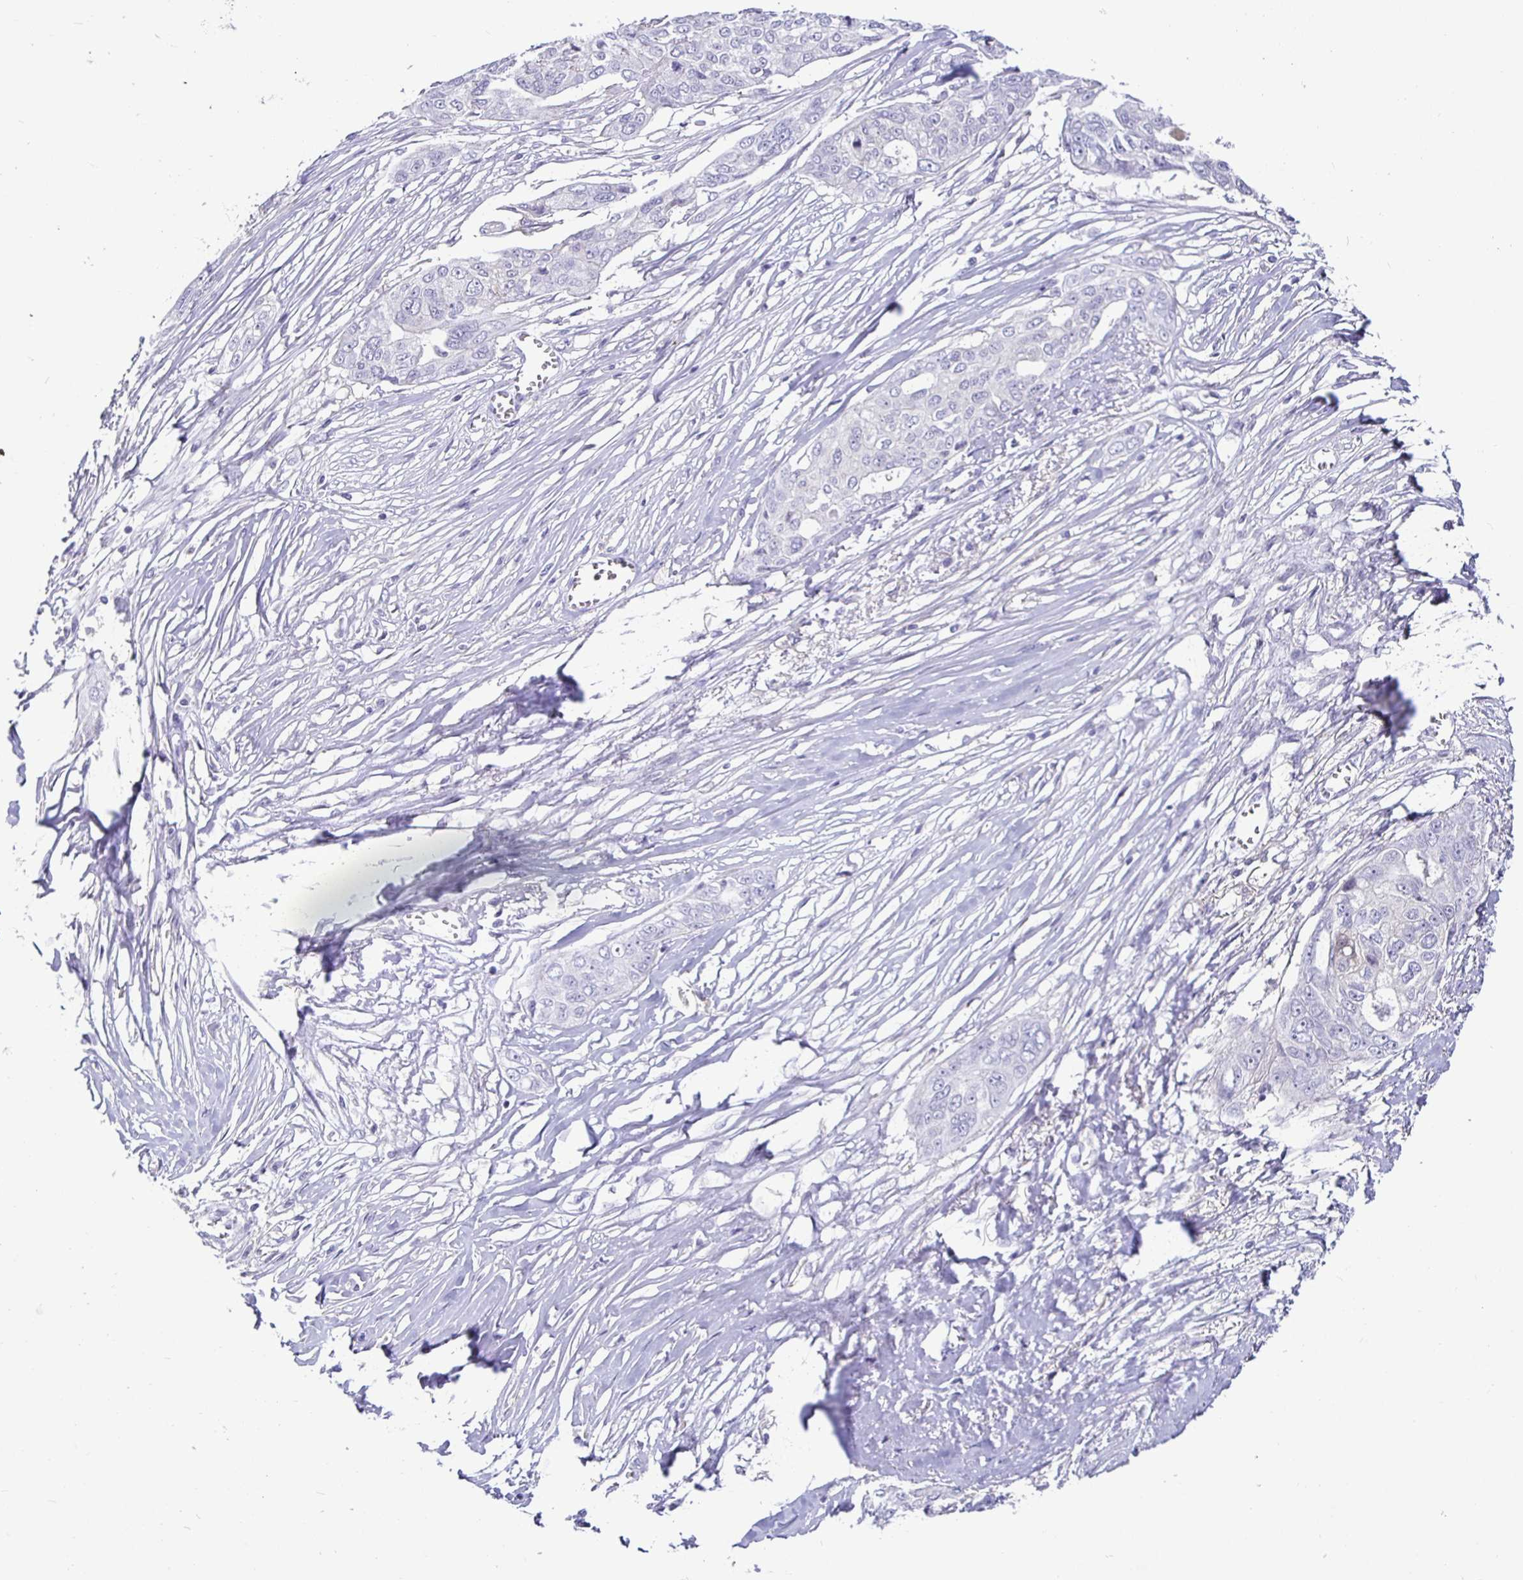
{"staining": {"intensity": "negative", "quantity": "none", "location": "none"}, "tissue": "ovarian cancer", "cell_type": "Tumor cells", "image_type": "cancer", "snomed": [{"axis": "morphology", "description": "Carcinoma, endometroid"}, {"axis": "topography", "description": "Ovary"}], "caption": "Immunohistochemistry image of neoplastic tissue: human endometroid carcinoma (ovarian) stained with DAB (3,3'-diaminobenzidine) displays no significant protein expression in tumor cells.", "gene": "SIRPA", "patient": {"sex": "female", "age": 70}}